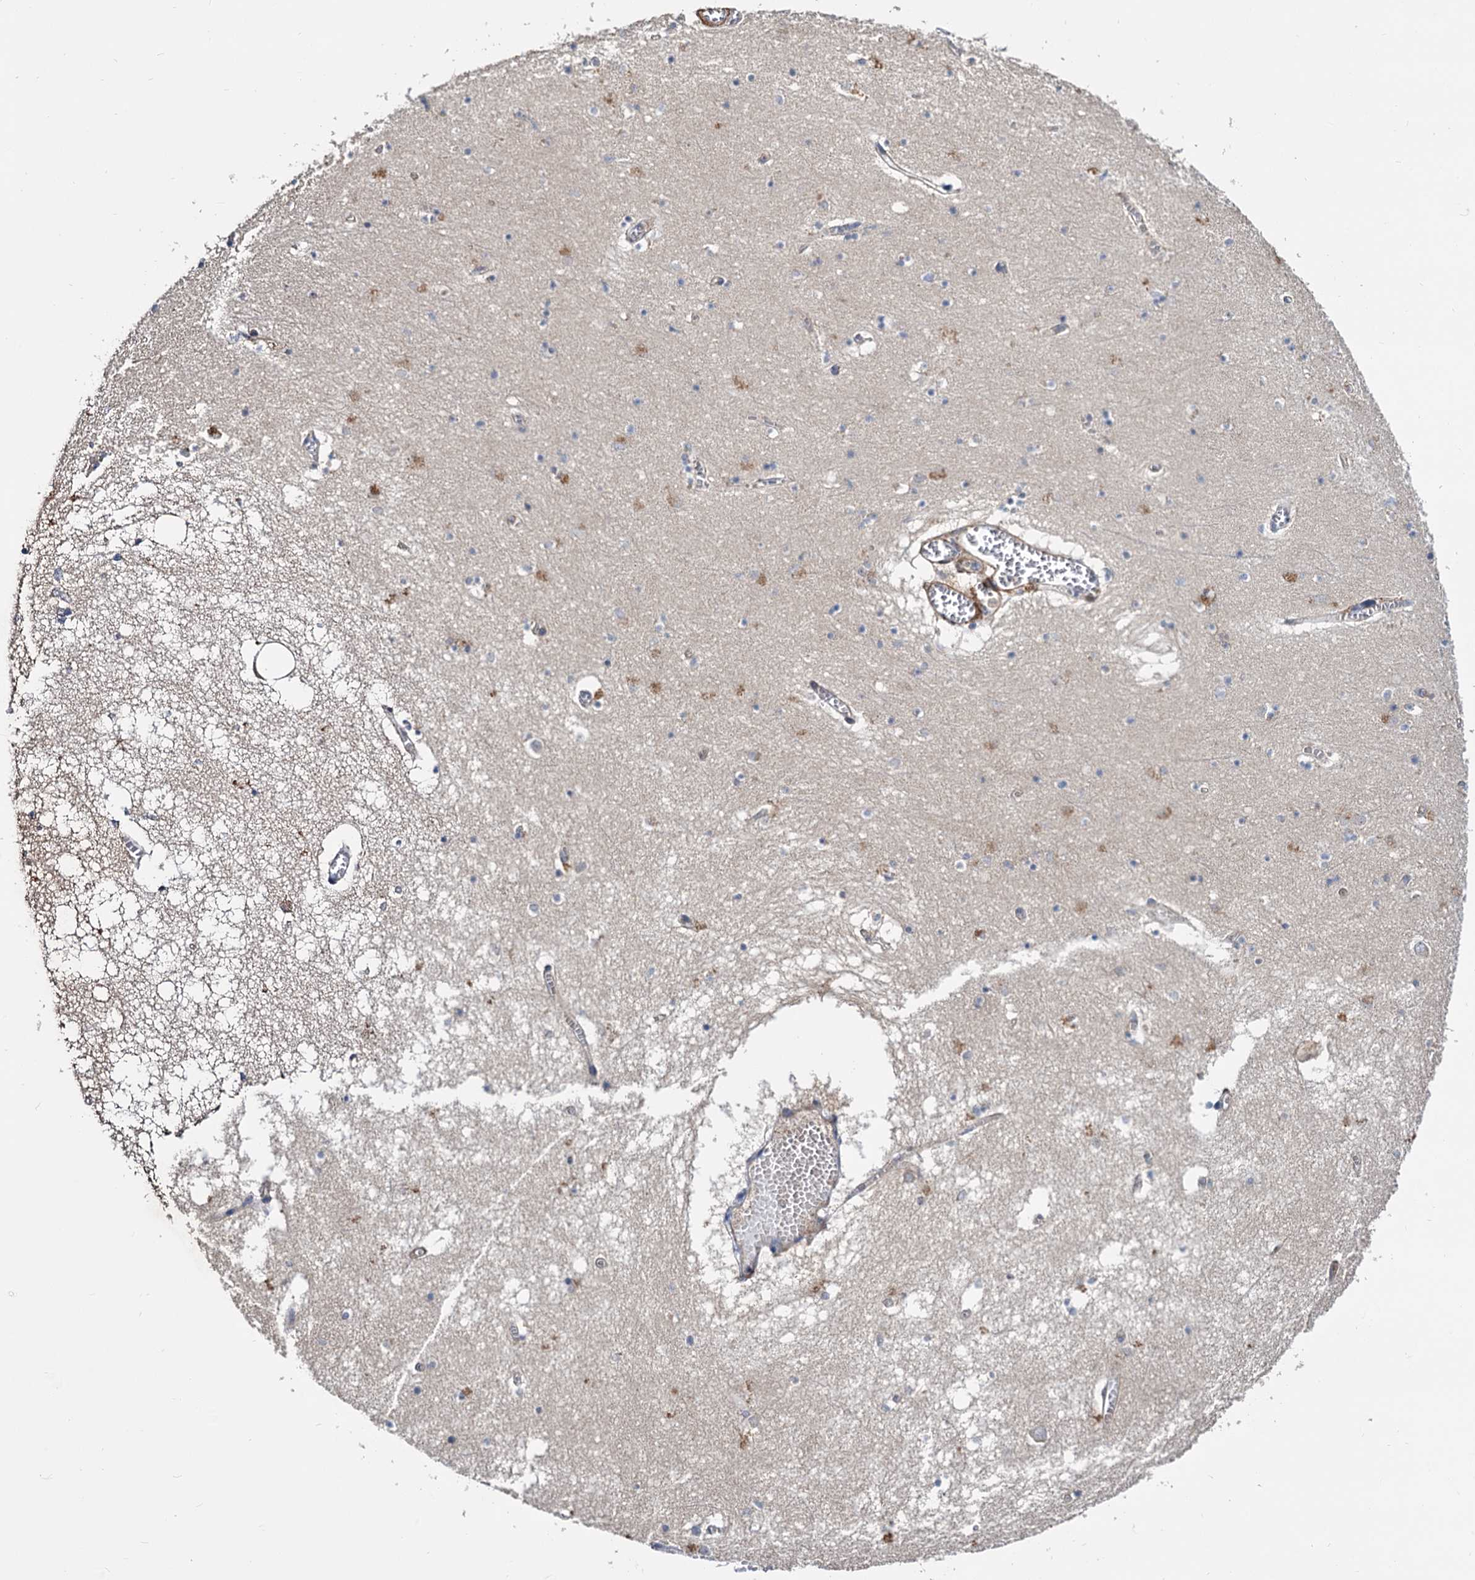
{"staining": {"intensity": "negative", "quantity": "none", "location": "none"}, "tissue": "hippocampus", "cell_type": "Glial cells", "image_type": "normal", "snomed": [{"axis": "morphology", "description": "Normal tissue, NOS"}, {"axis": "topography", "description": "Hippocampus"}], "caption": "DAB immunohistochemical staining of benign human hippocampus exhibits no significant expression in glial cells. (Stains: DAB (3,3'-diaminobenzidine) immunohistochemistry (IHC) with hematoxylin counter stain, Microscopy: brightfield microscopy at high magnification).", "gene": "ALKBH7", "patient": {"sex": "male", "age": 70}}